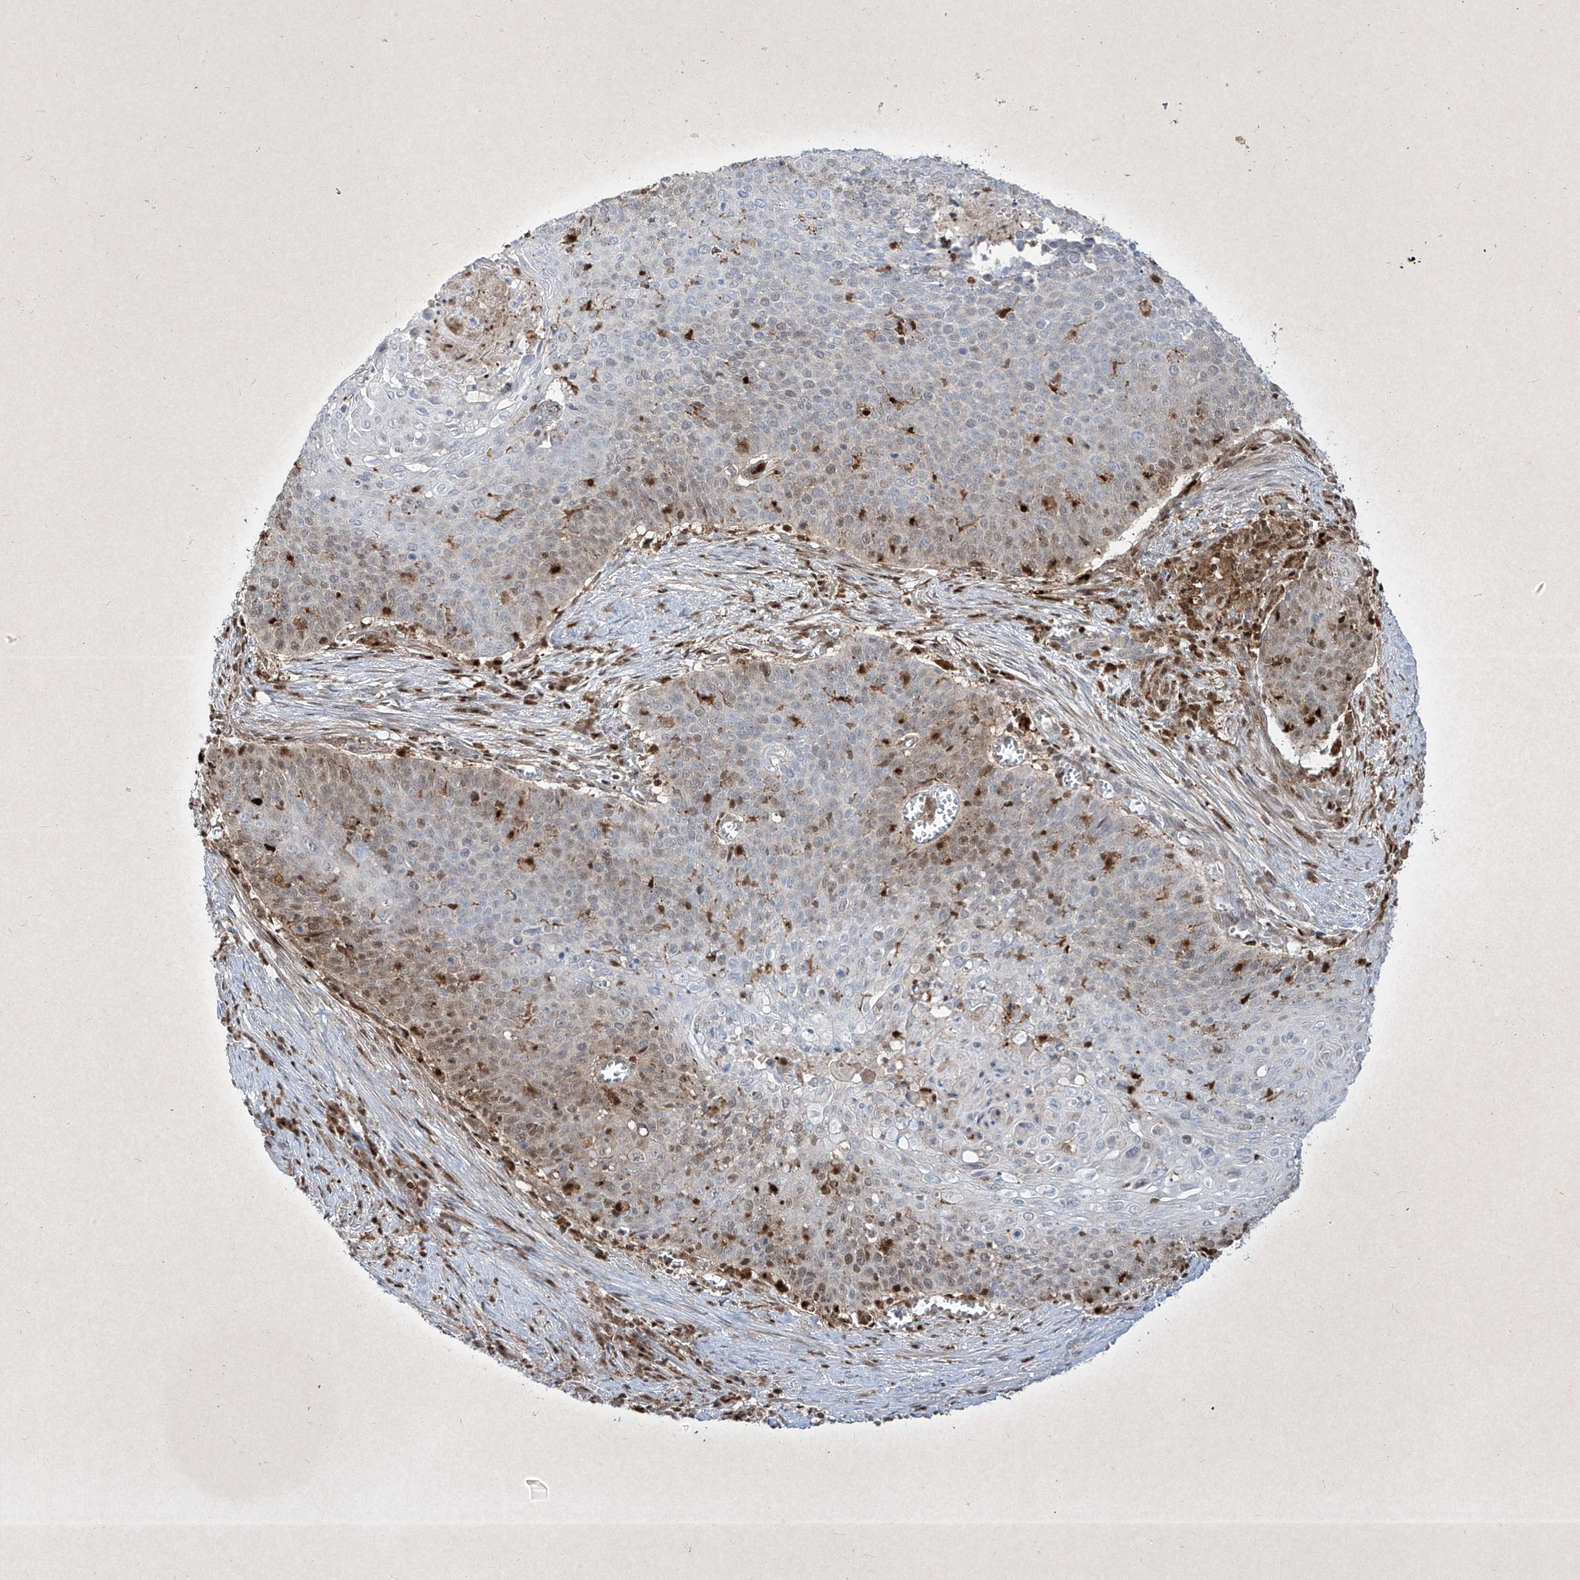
{"staining": {"intensity": "weak", "quantity": "25%-75%", "location": "cytoplasmic/membranous,nuclear"}, "tissue": "cervical cancer", "cell_type": "Tumor cells", "image_type": "cancer", "snomed": [{"axis": "morphology", "description": "Squamous cell carcinoma, NOS"}, {"axis": "topography", "description": "Cervix"}], "caption": "Immunohistochemical staining of cervical cancer displays low levels of weak cytoplasmic/membranous and nuclear protein staining in about 25%-75% of tumor cells.", "gene": "PSMB10", "patient": {"sex": "female", "age": 39}}